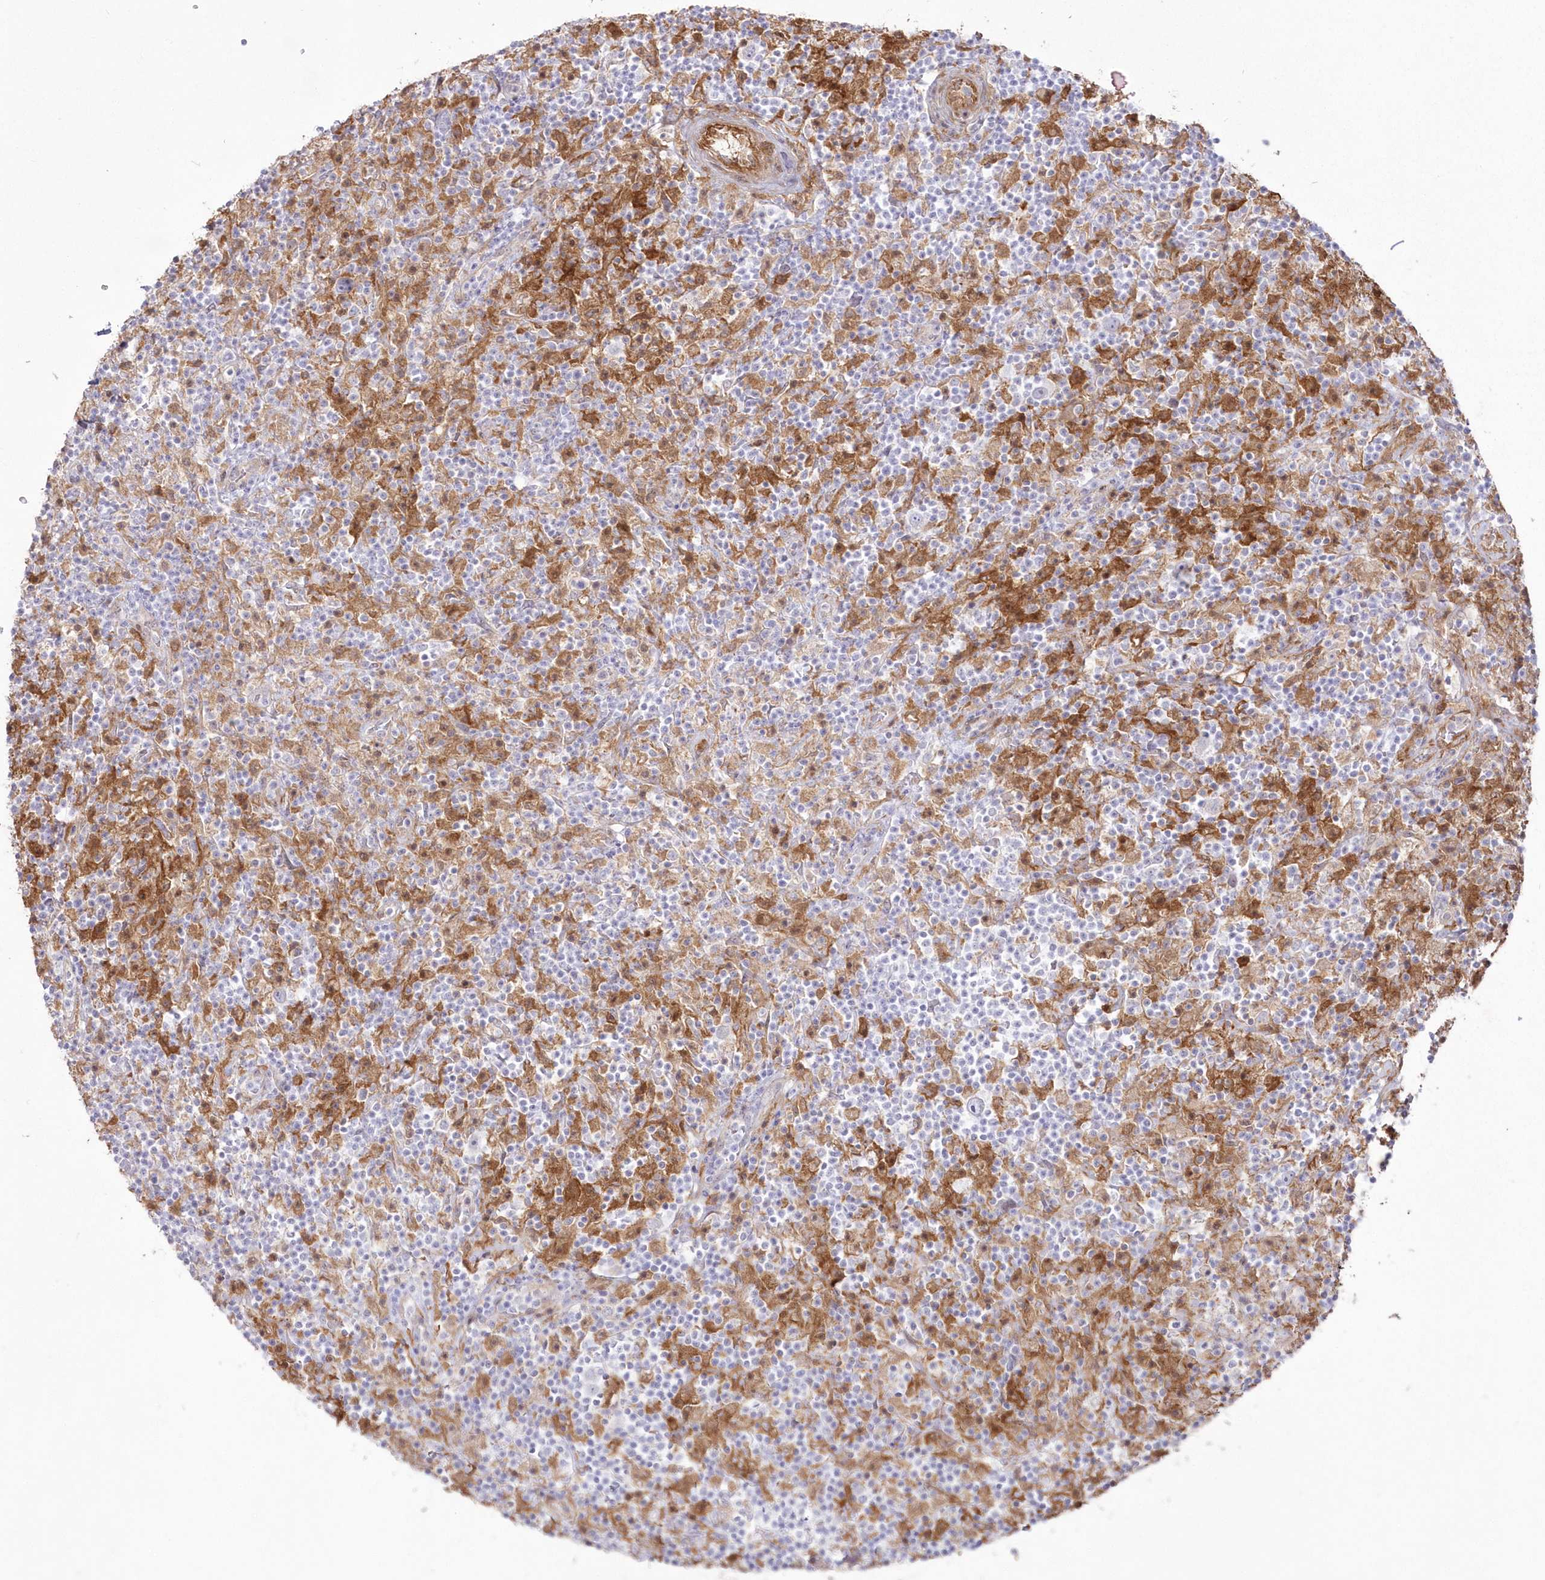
{"staining": {"intensity": "negative", "quantity": "none", "location": "none"}, "tissue": "lymphoma", "cell_type": "Tumor cells", "image_type": "cancer", "snomed": [{"axis": "morphology", "description": "Hodgkin's disease, NOS"}, {"axis": "topography", "description": "Lymph node"}], "caption": "A photomicrograph of lymphoma stained for a protein exhibits no brown staining in tumor cells.", "gene": "SH3PXD2B", "patient": {"sex": "male", "age": 70}}